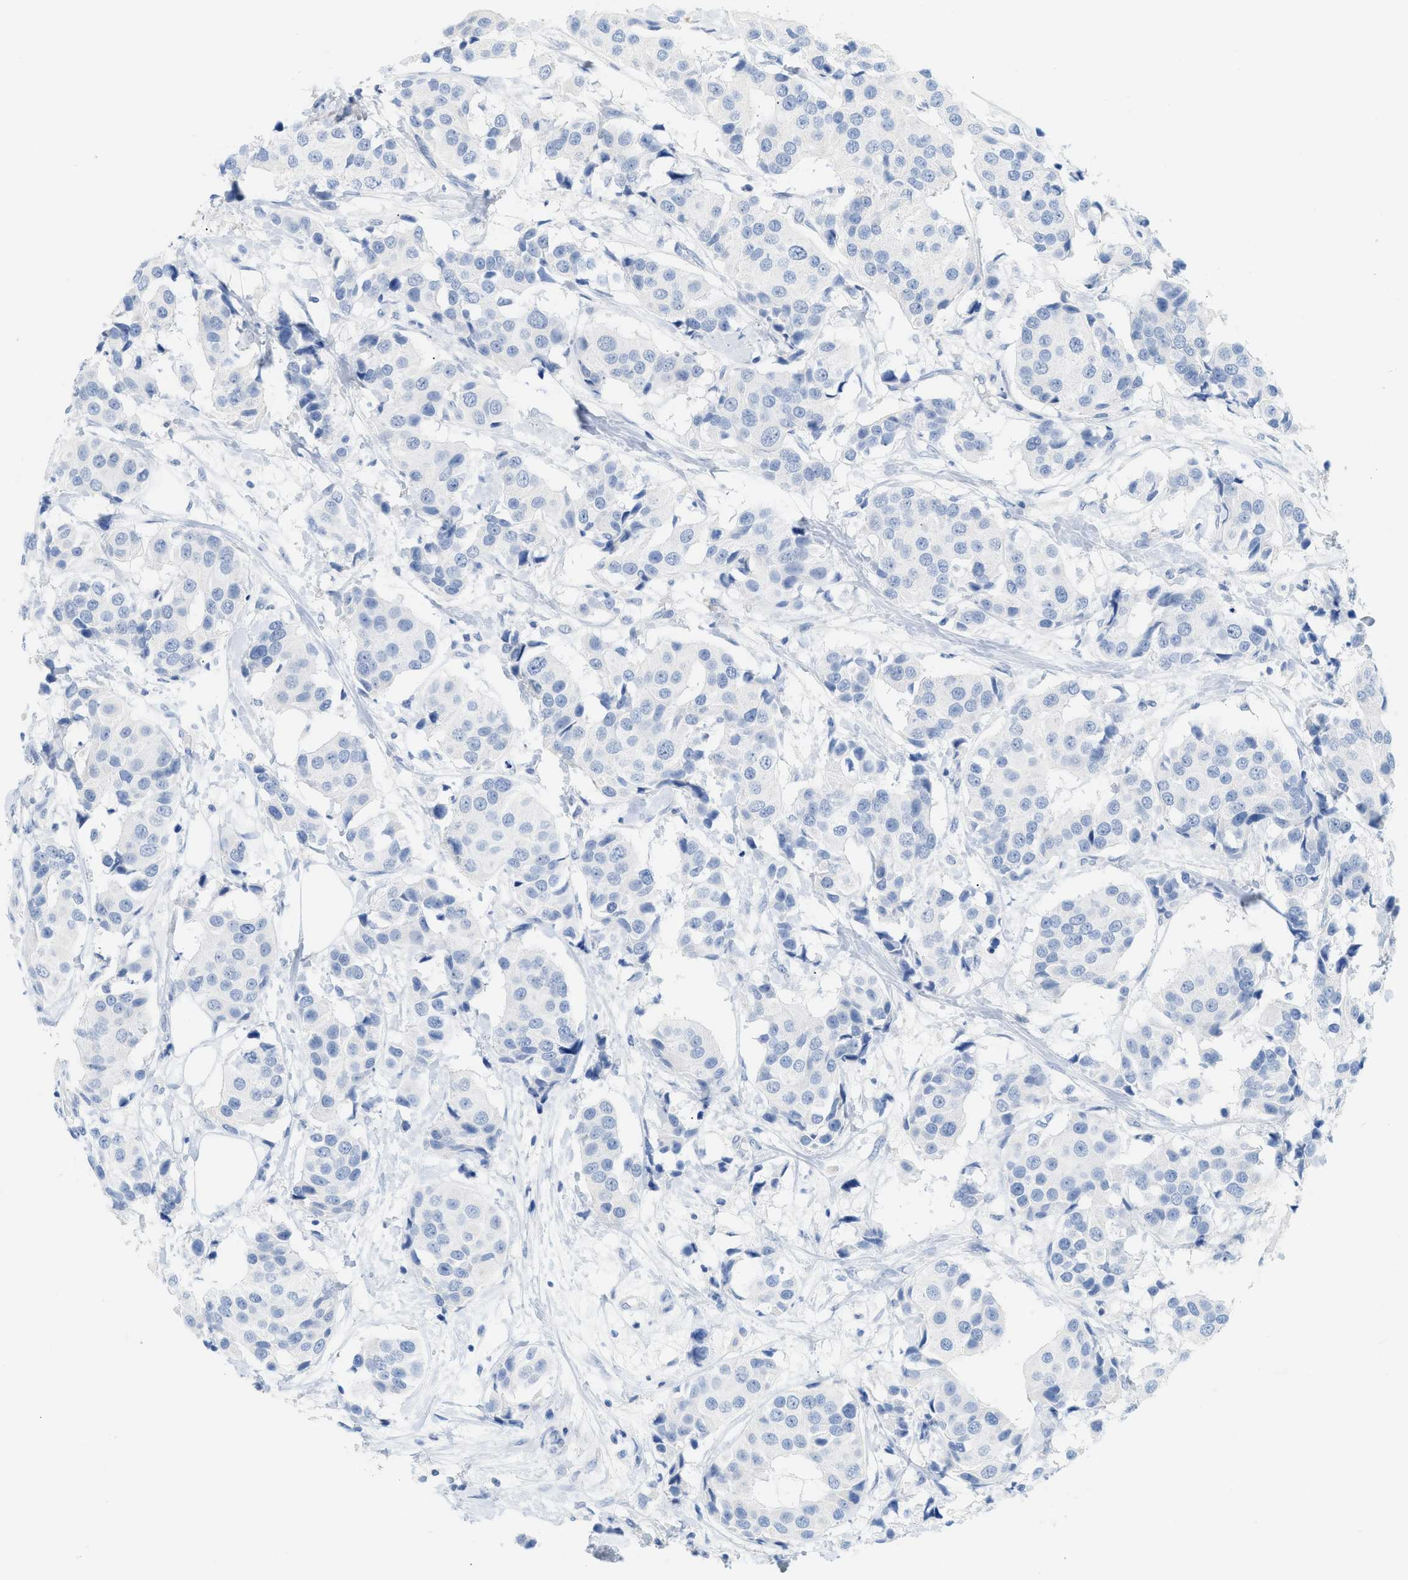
{"staining": {"intensity": "negative", "quantity": "none", "location": "none"}, "tissue": "breast cancer", "cell_type": "Tumor cells", "image_type": "cancer", "snomed": [{"axis": "morphology", "description": "Normal tissue, NOS"}, {"axis": "morphology", "description": "Duct carcinoma"}, {"axis": "topography", "description": "Breast"}], "caption": "Tumor cells show no significant protein positivity in breast intraductal carcinoma.", "gene": "PAPPA", "patient": {"sex": "female", "age": 39}}